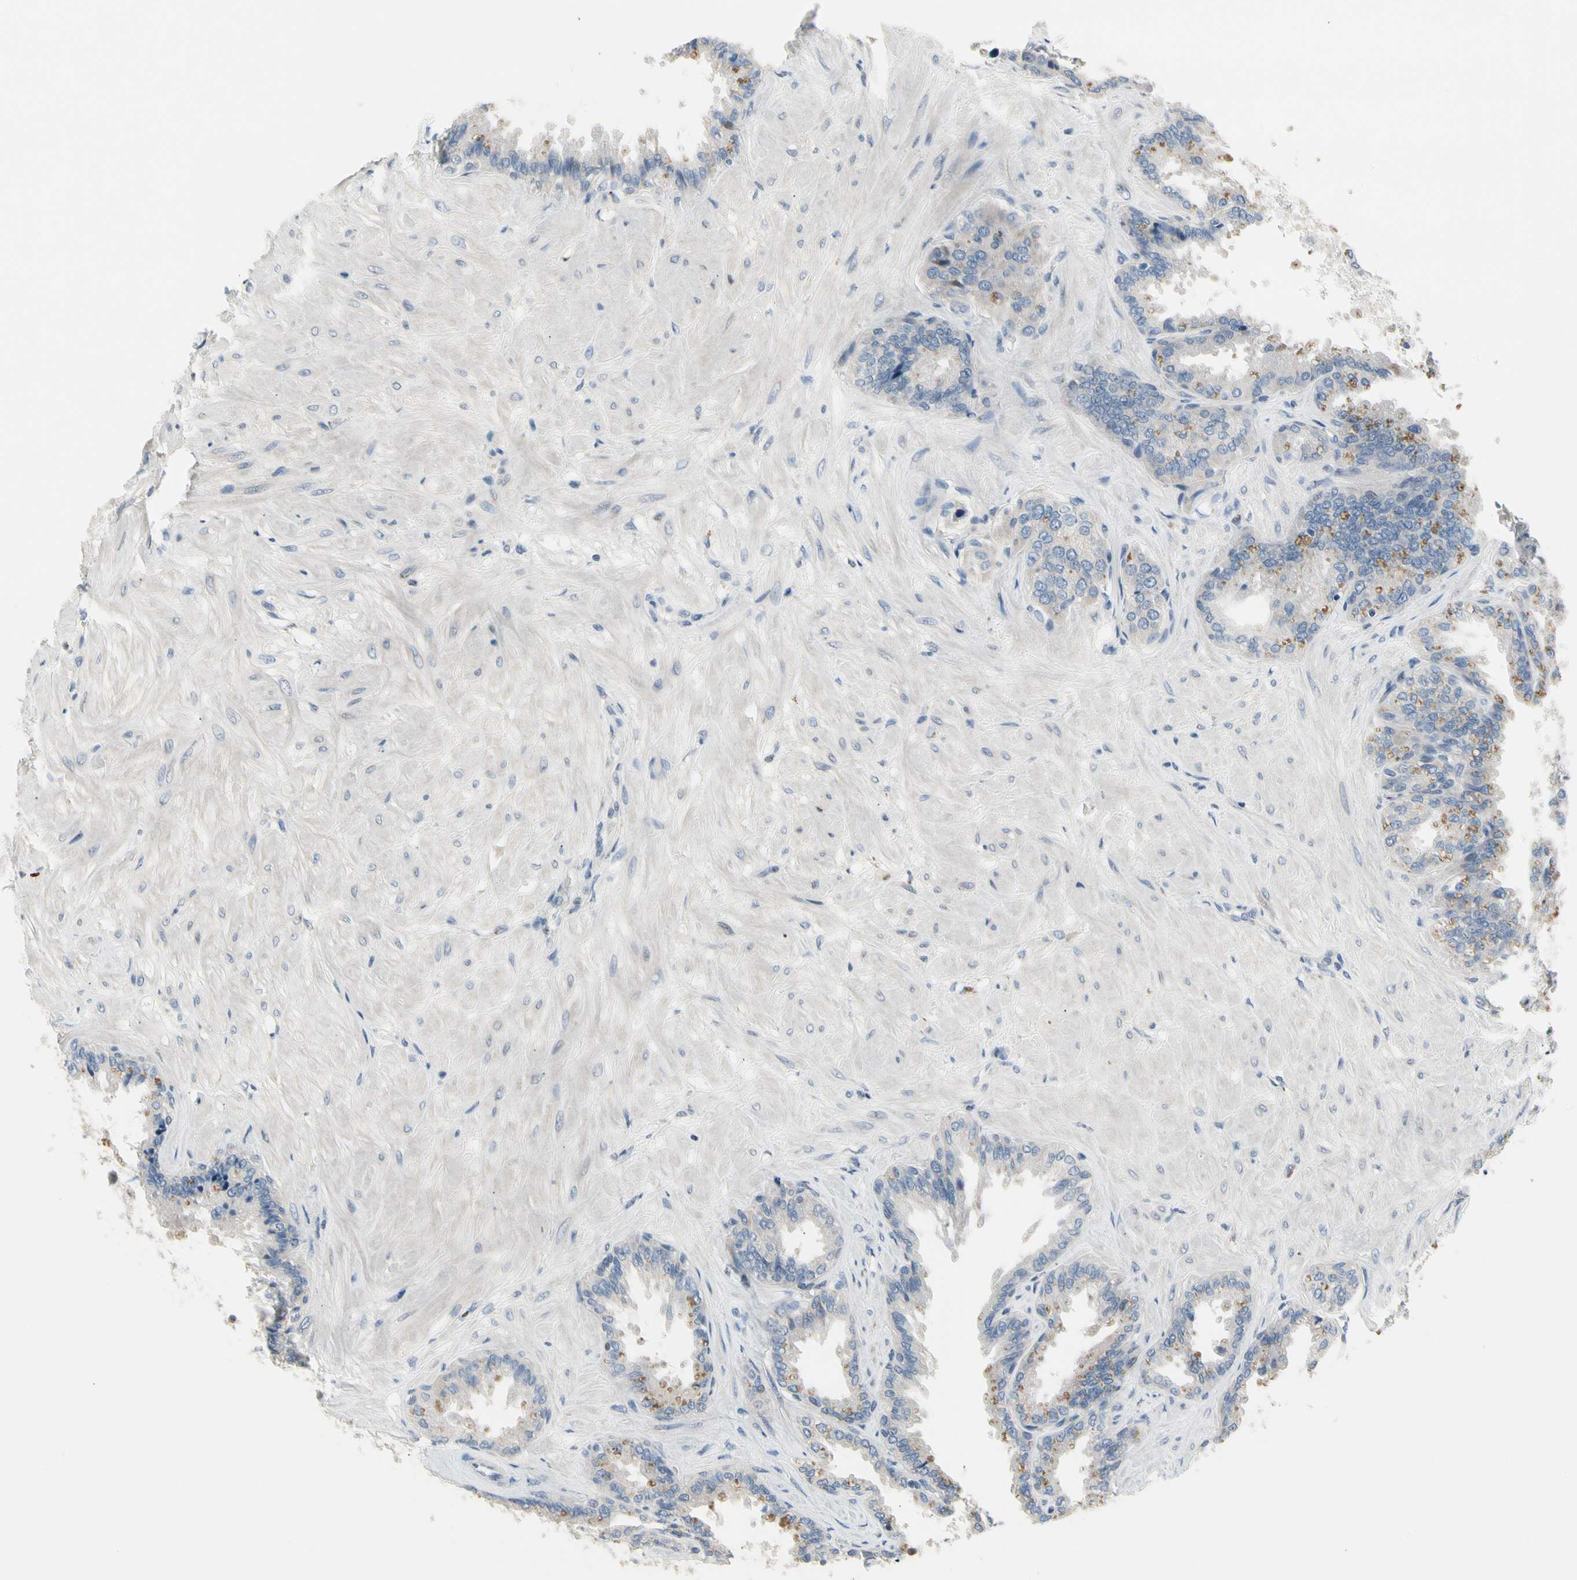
{"staining": {"intensity": "moderate", "quantity": "<25%", "location": "cytoplasmic/membranous"}, "tissue": "seminal vesicle", "cell_type": "Glandular cells", "image_type": "normal", "snomed": [{"axis": "morphology", "description": "Normal tissue, NOS"}, {"axis": "topography", "description": "Seminal veicle"}], "caption": "A low amount of moderate cytoplasmic/membranous staining is present in approximately <25% of glandular cells in normal seminal vesicle. Using DAB (3,3'-diaminobenzidine) (brown) and hematoxylin (blue) stains, captured at high magnification using brightfield microscopy.", "gene": "NFASC", "patient": {"sex": "male", "age": 46}}